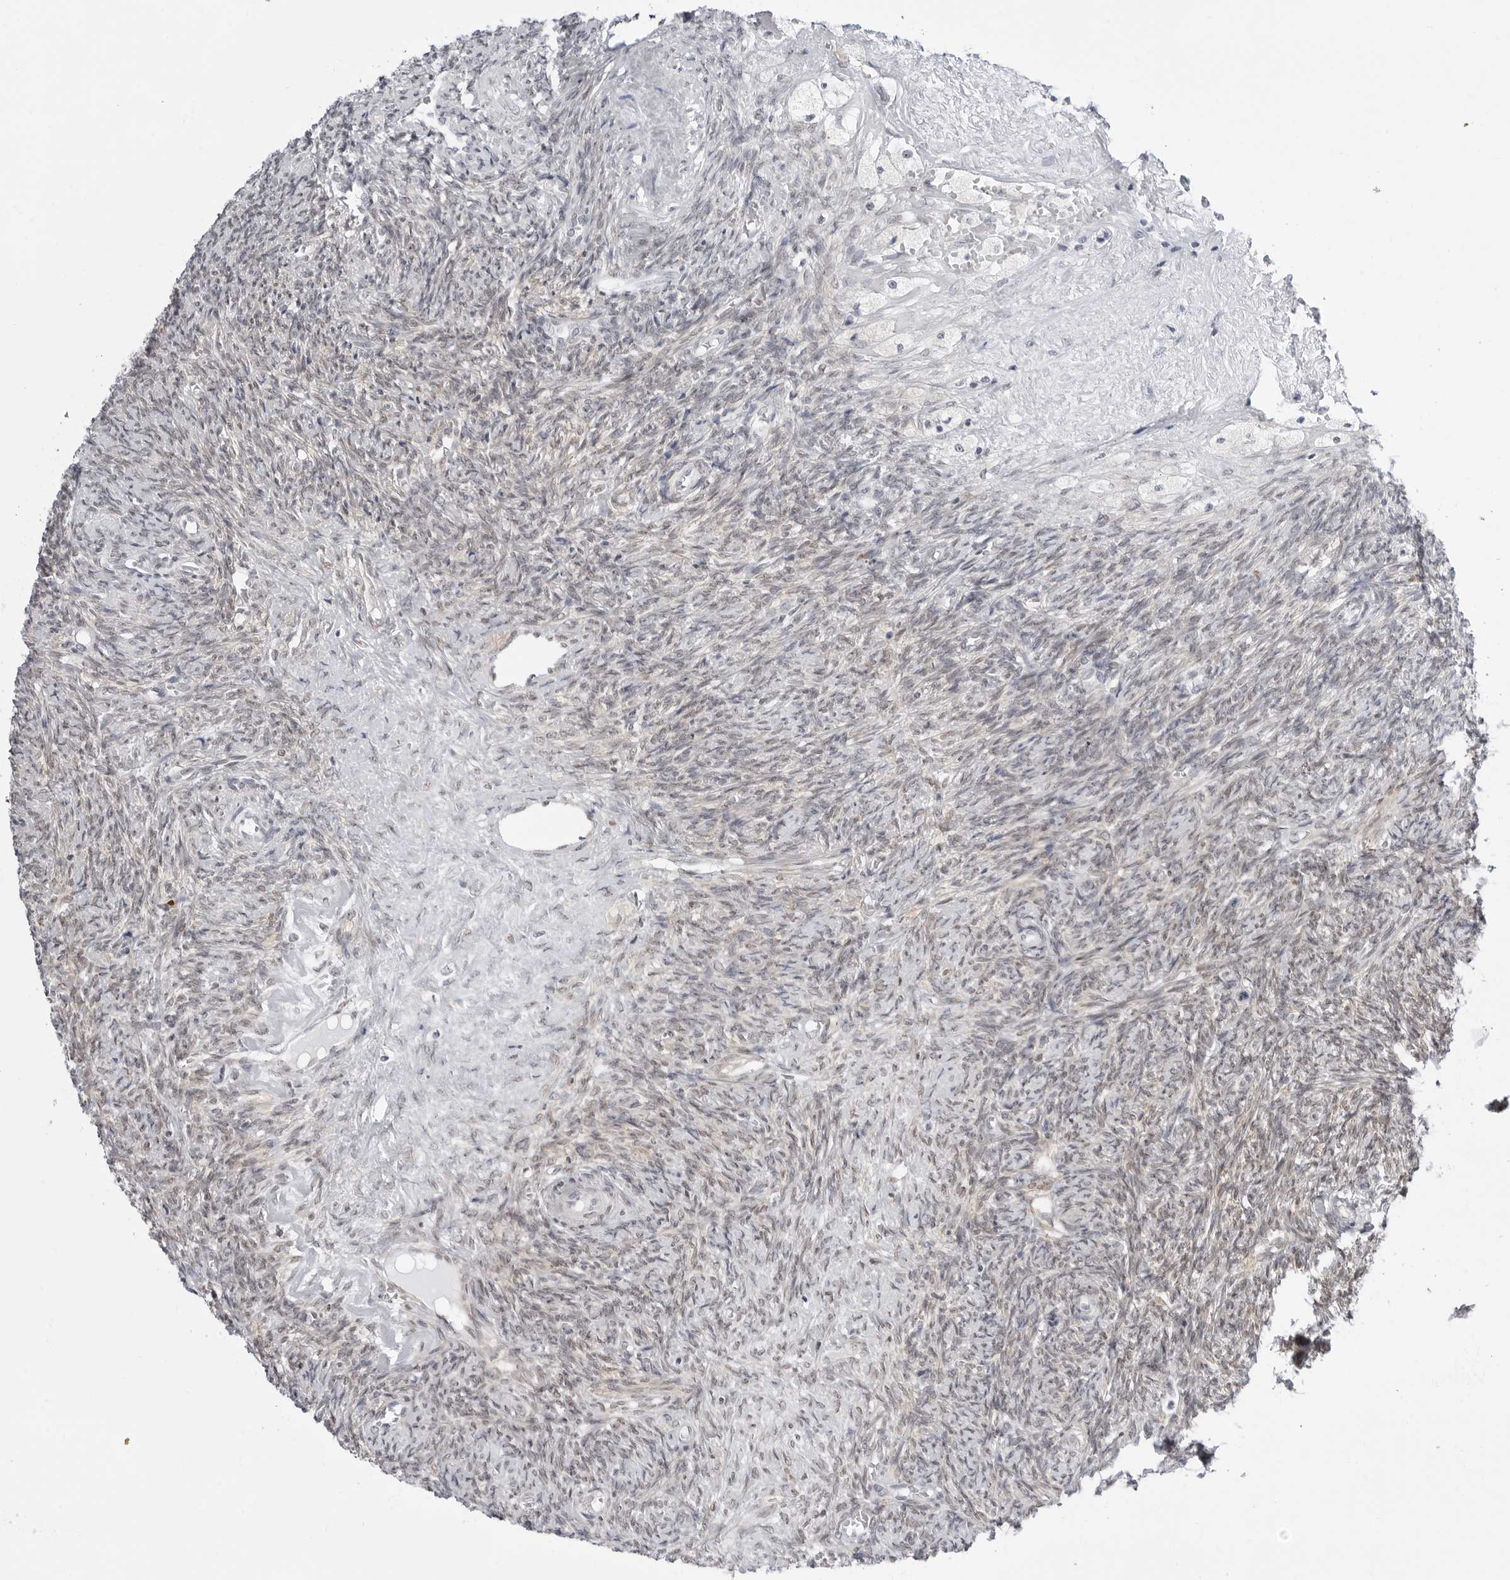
{"staining": {"intensity": "negative", "quantity": "none", "location": "none"}, "tissue": "ovary", "cell_type": "Ovarian stroma cells", "image_type": "normal", "snomed": [{"axis": "morphology", "description": "Normal tissue, NOS"}, {"axis": "topography", "description": "Ovary"}], "caption": "DAB (3,3'-diaminobenzidine) immunohistochemical staining of normal ovary displays no significant staining in ovarian stroma cells. (Brightfield microscopy of DAB (3,3'-diaminobenzidine) immunohistochemistry (IHC) at high magnification).", "gene": "PPP2R5C", "patient": {"sex": "female", "age": 41}}